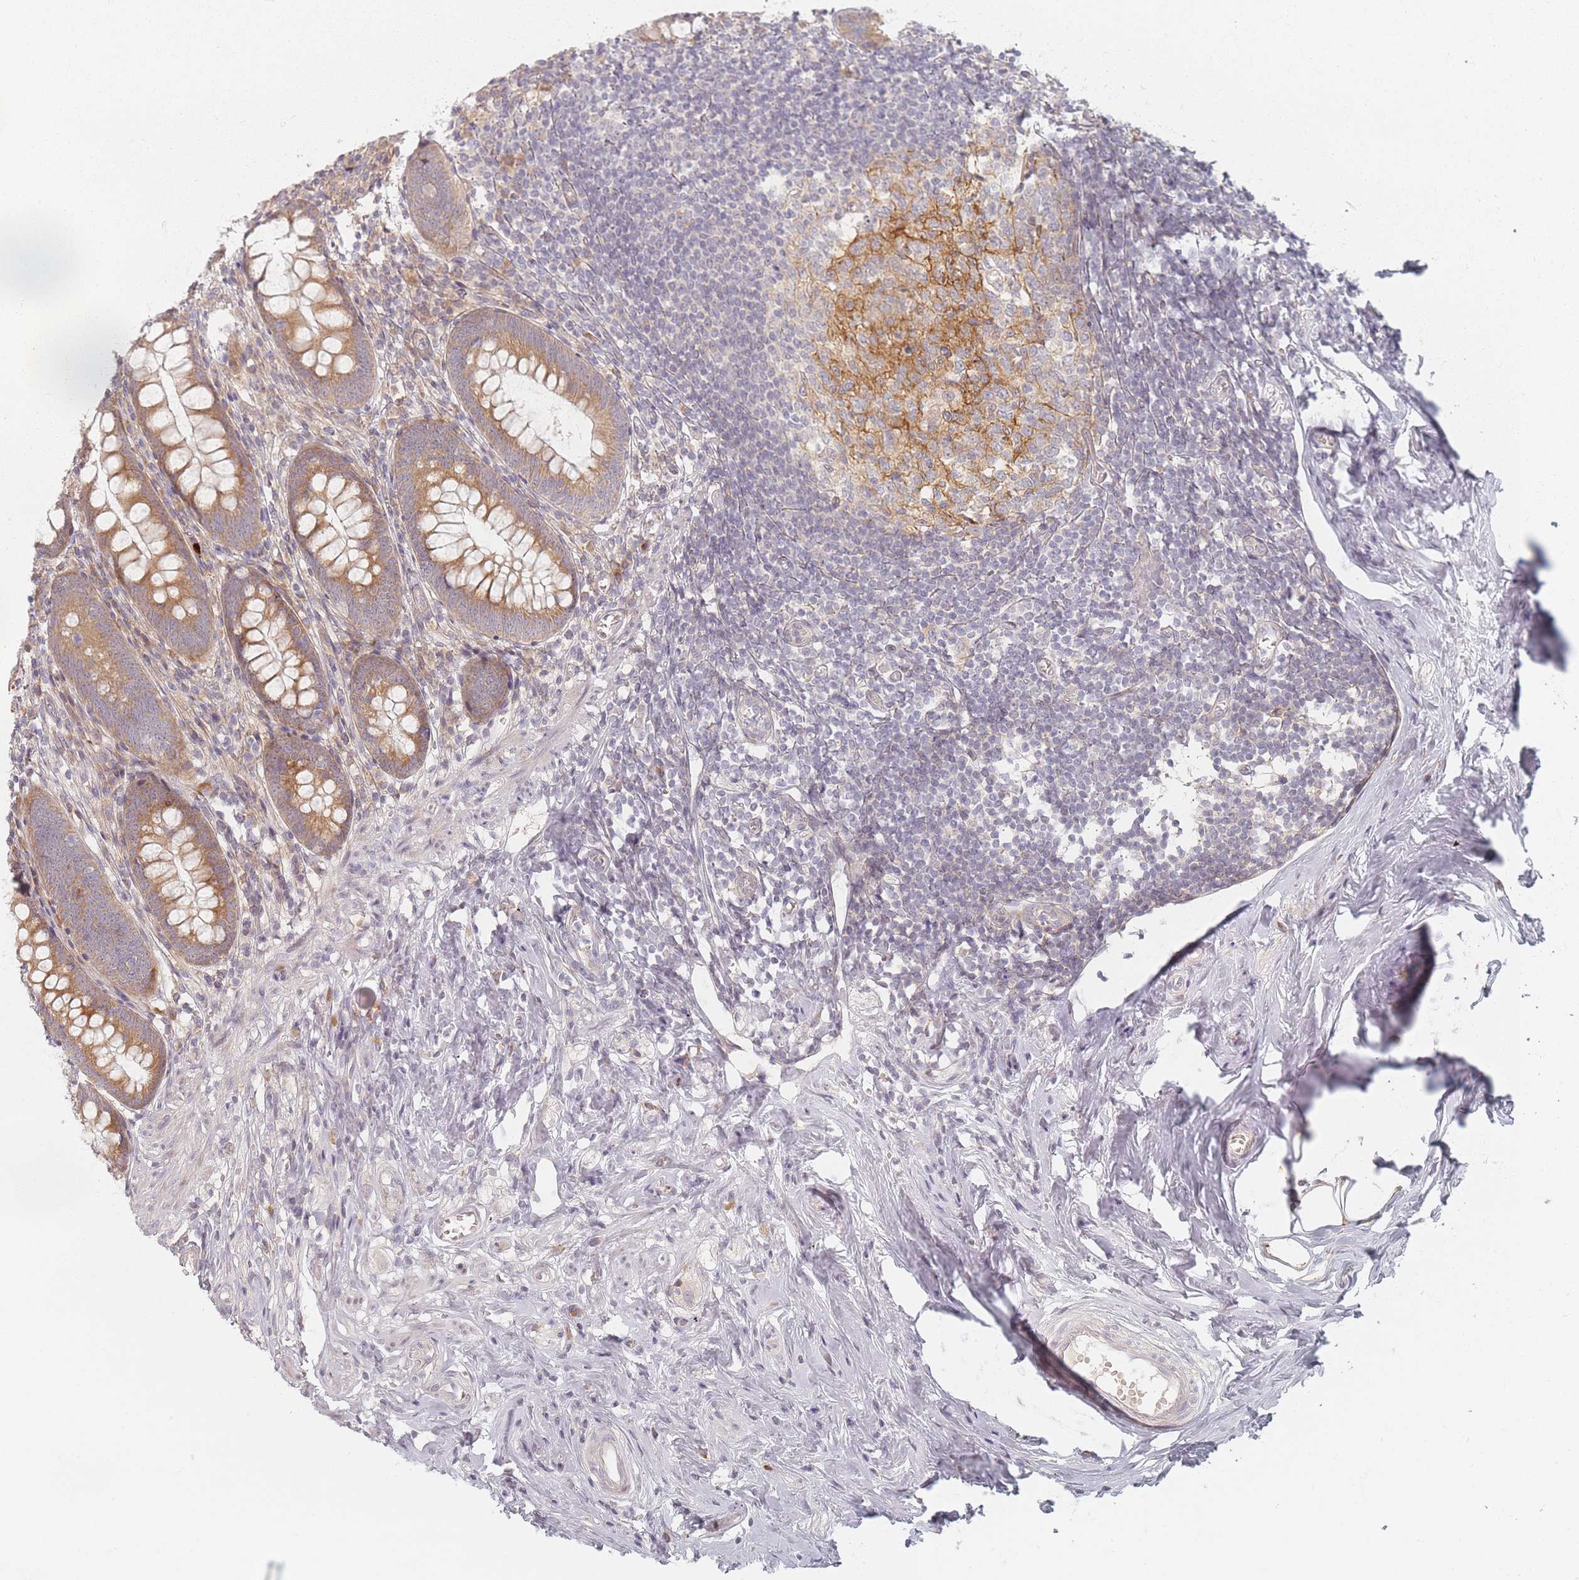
{"staining": {"intensity": "moderate", "quantity": ">75%", "location": "cytoplasmic/membranous"}, "tissue": "appendix", "cell_type": "Glandular cells", "image_type": "normal", "snomed": [{"axis": "morphology", "description": "Normal tissue, NOS"}, {"axis": "topography", "description": "Appendix"}], "caption": "A high-resolution image shows IHC staining of unremarkable appendix, which reveals moderate cytoplasmic/membranous staining in about >75% of glandular cells.", "gene": "ZKSCAN7", "patient": {"sex": "female", "age": 51}}